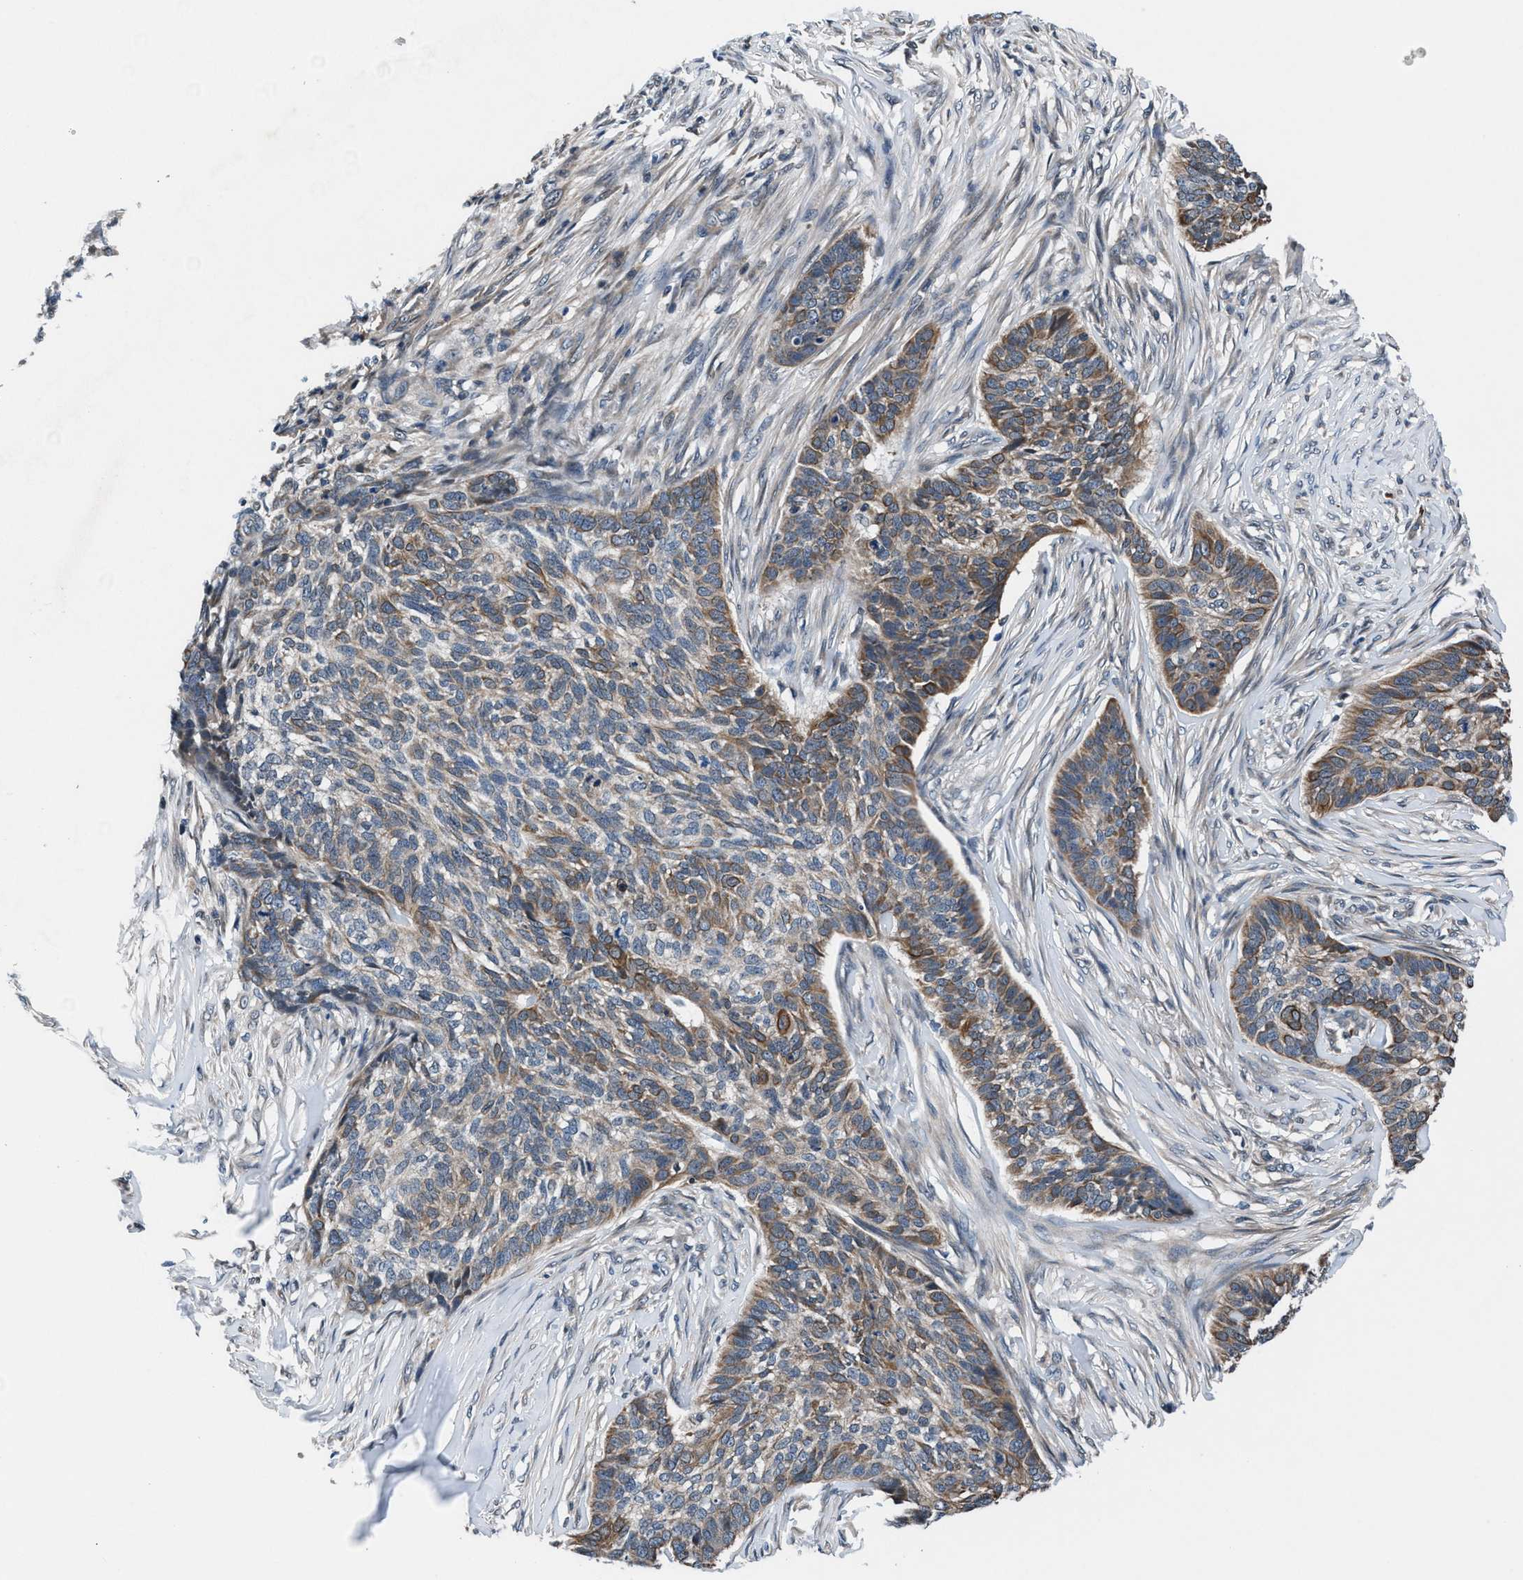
{"staining": {"intensity": "moderate", "quantity": "<25%", "location": "cytoplasmic/membranous"}, "tissue": "skin cancer", "cell_type": "Tumor cells", "image_type": "cancer", "snomed": [{"axis": "morphology", "description": "Basal cell carcinoma"}, {"axis": "topography", "description": "Skin"}], "caption": "IHC histopathology image of neoplastic tissue: basal cell carcinoma (skin) stained using immunohistochemistry exhibits low levels of moderate protein expression localized specifically in the cytoplasmic/membranous of tumor cells, appearing as a cytoplasmic/membranous brown color.", "gene": "PRPSAP2", "patient": {"sex": "male", "age": 85}}